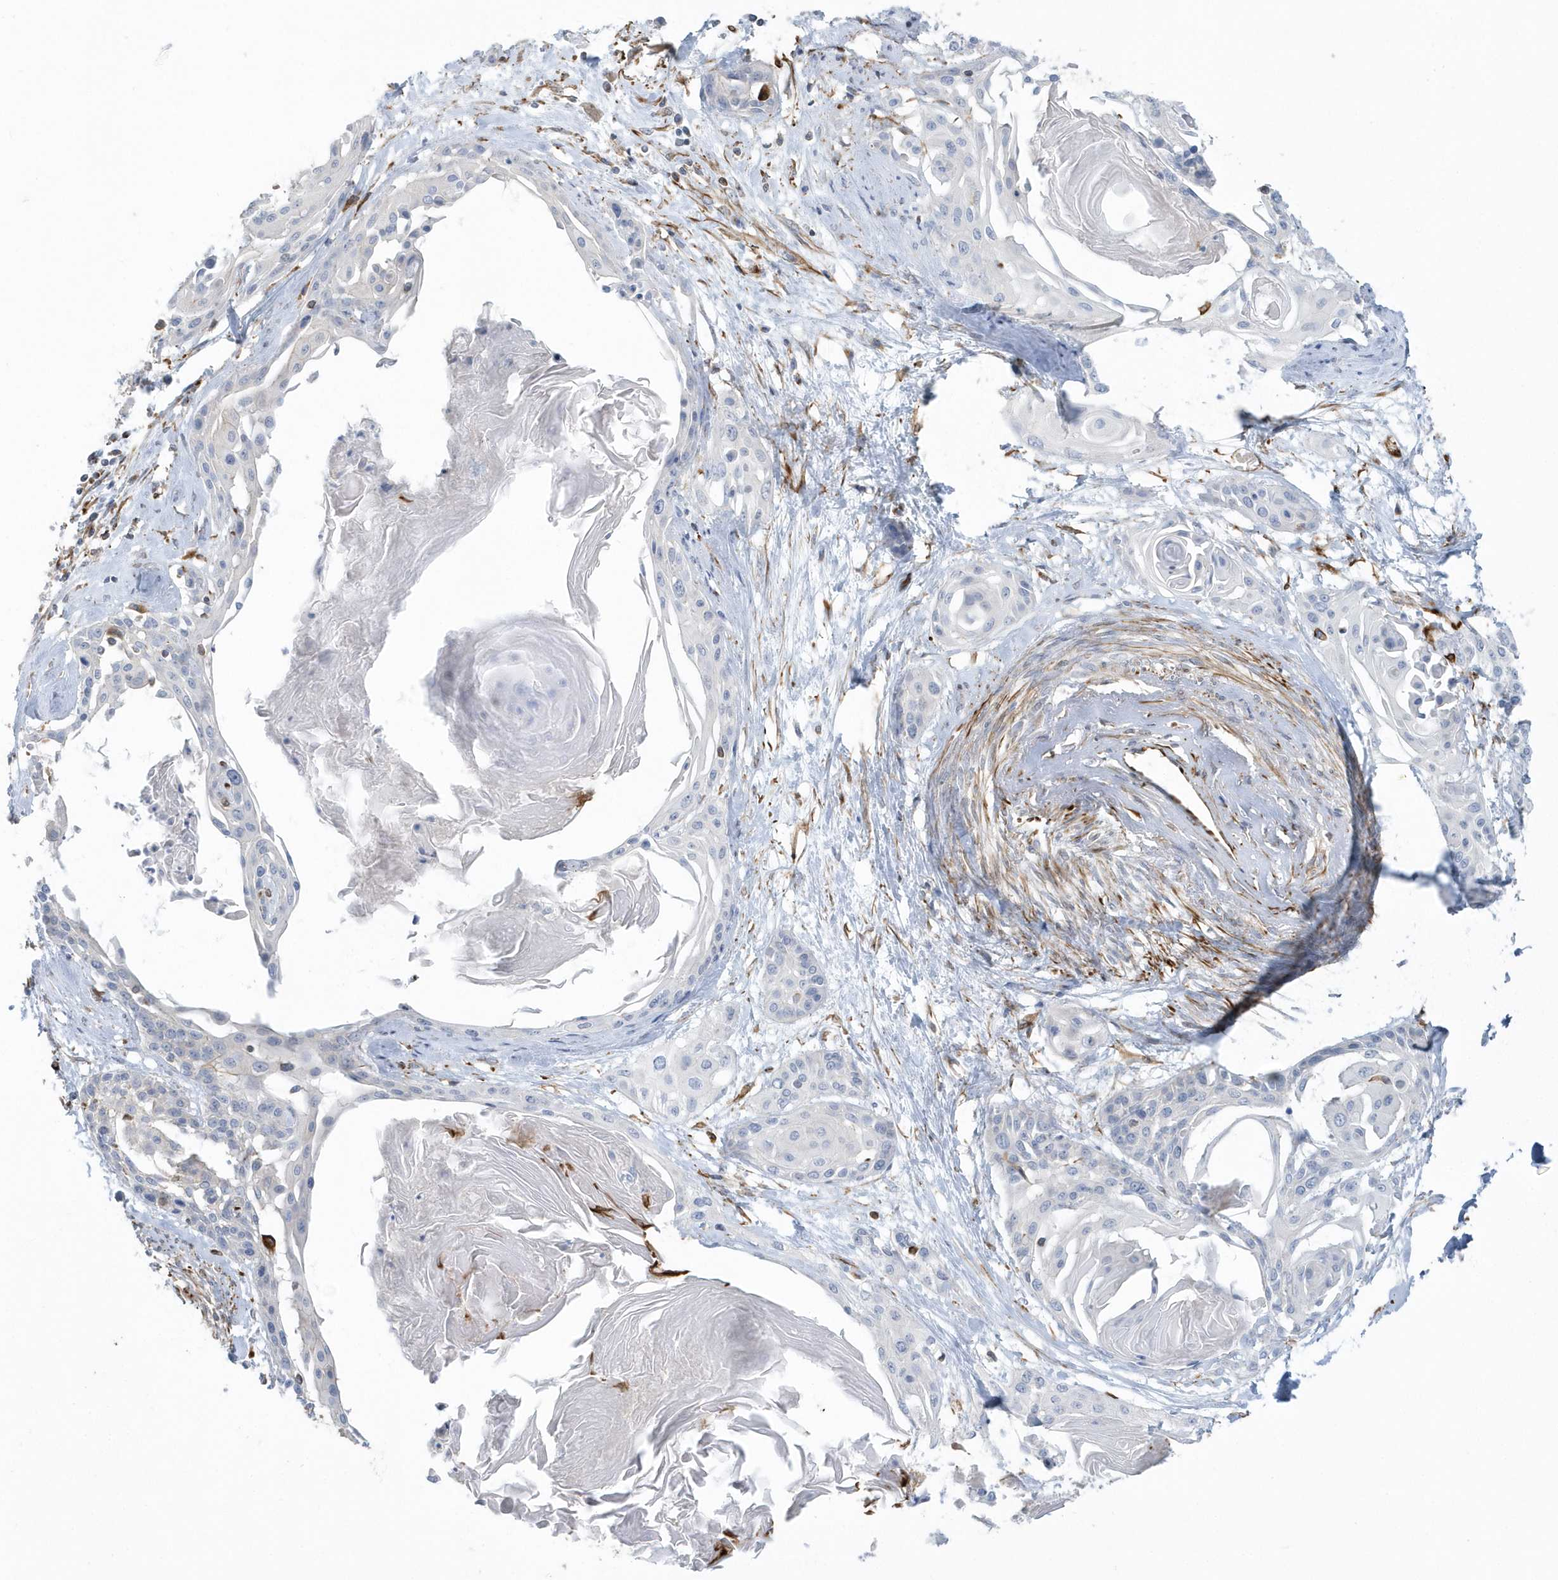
{"staining": {"intensity": "negative", "quantity": "none", "location": "none"}, "tissue": "cervical cancer", "cell_type": "Tumor cells", "image_type": "cancer", "snomed": [{"axis": "morphology", "description": "Squamous cell carcinoma, NOS"}, {"axis": "topography", "description": "Cervix"}], "caption": "DAB (3,3'-diaminobenzidine) immunohistochemical staining of cervical squamous cell carcinoma shows no significant expression in tumor cells.", "gene": "RAB17", "patient": {"sex": "female", "age": 57}}